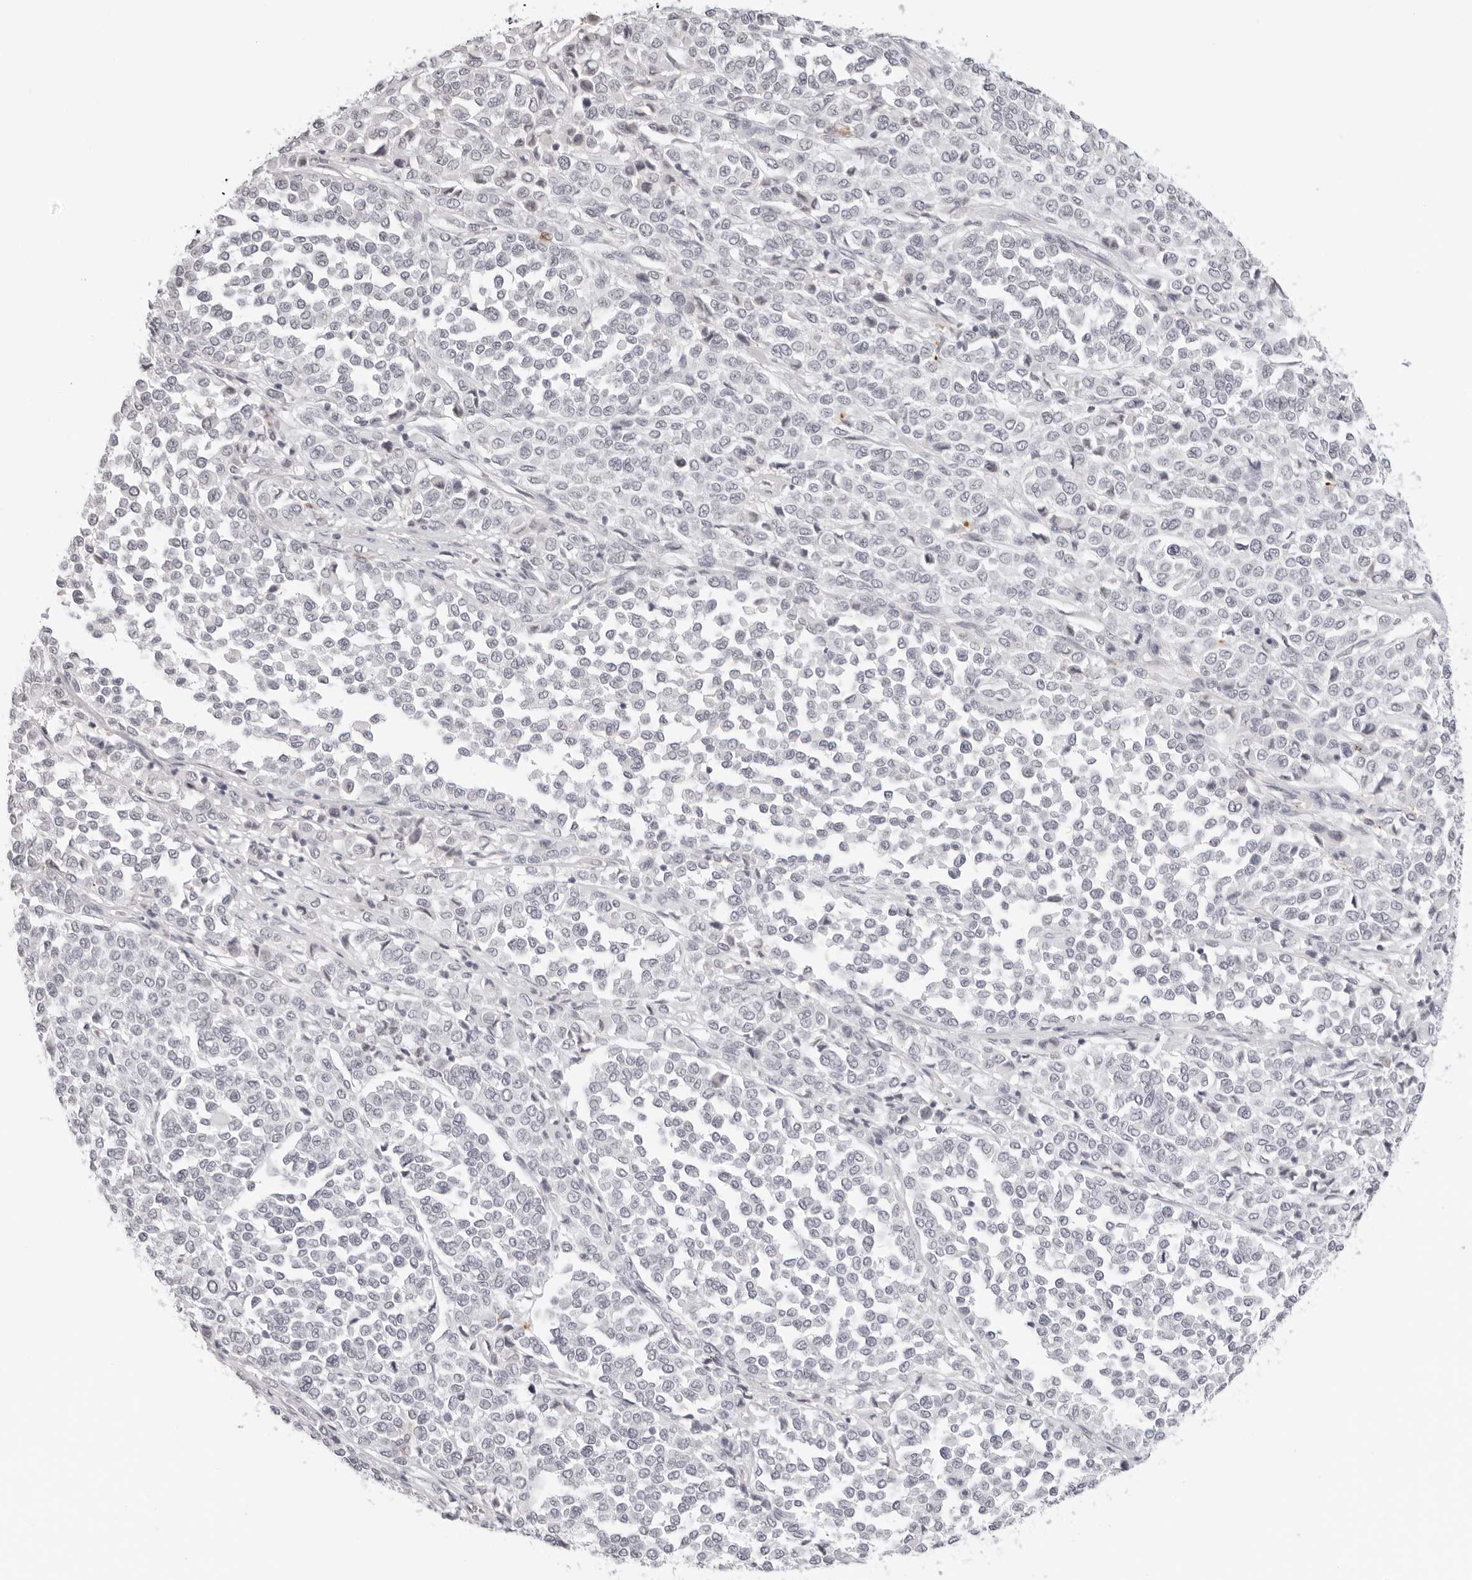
{"staining": {"intensity": "negative", "quantity": "none", "location": "none"}, "tissue": "melanoma", "cell_type": "Tumor cells", "image_type": "cancer", "snomed": [{"axis": "morphology", "description": "Malignant melanoma, Metastatic site"}, {"axis": "topography", "description": "Pancreas"}], "caption": "DAB immunohistochemical staining of human malignant melanoma (metastatic site) displays no significant positivity in tumor cells.", "gene": "MSH6", "patient": {"sex": "female", "age": 30}}